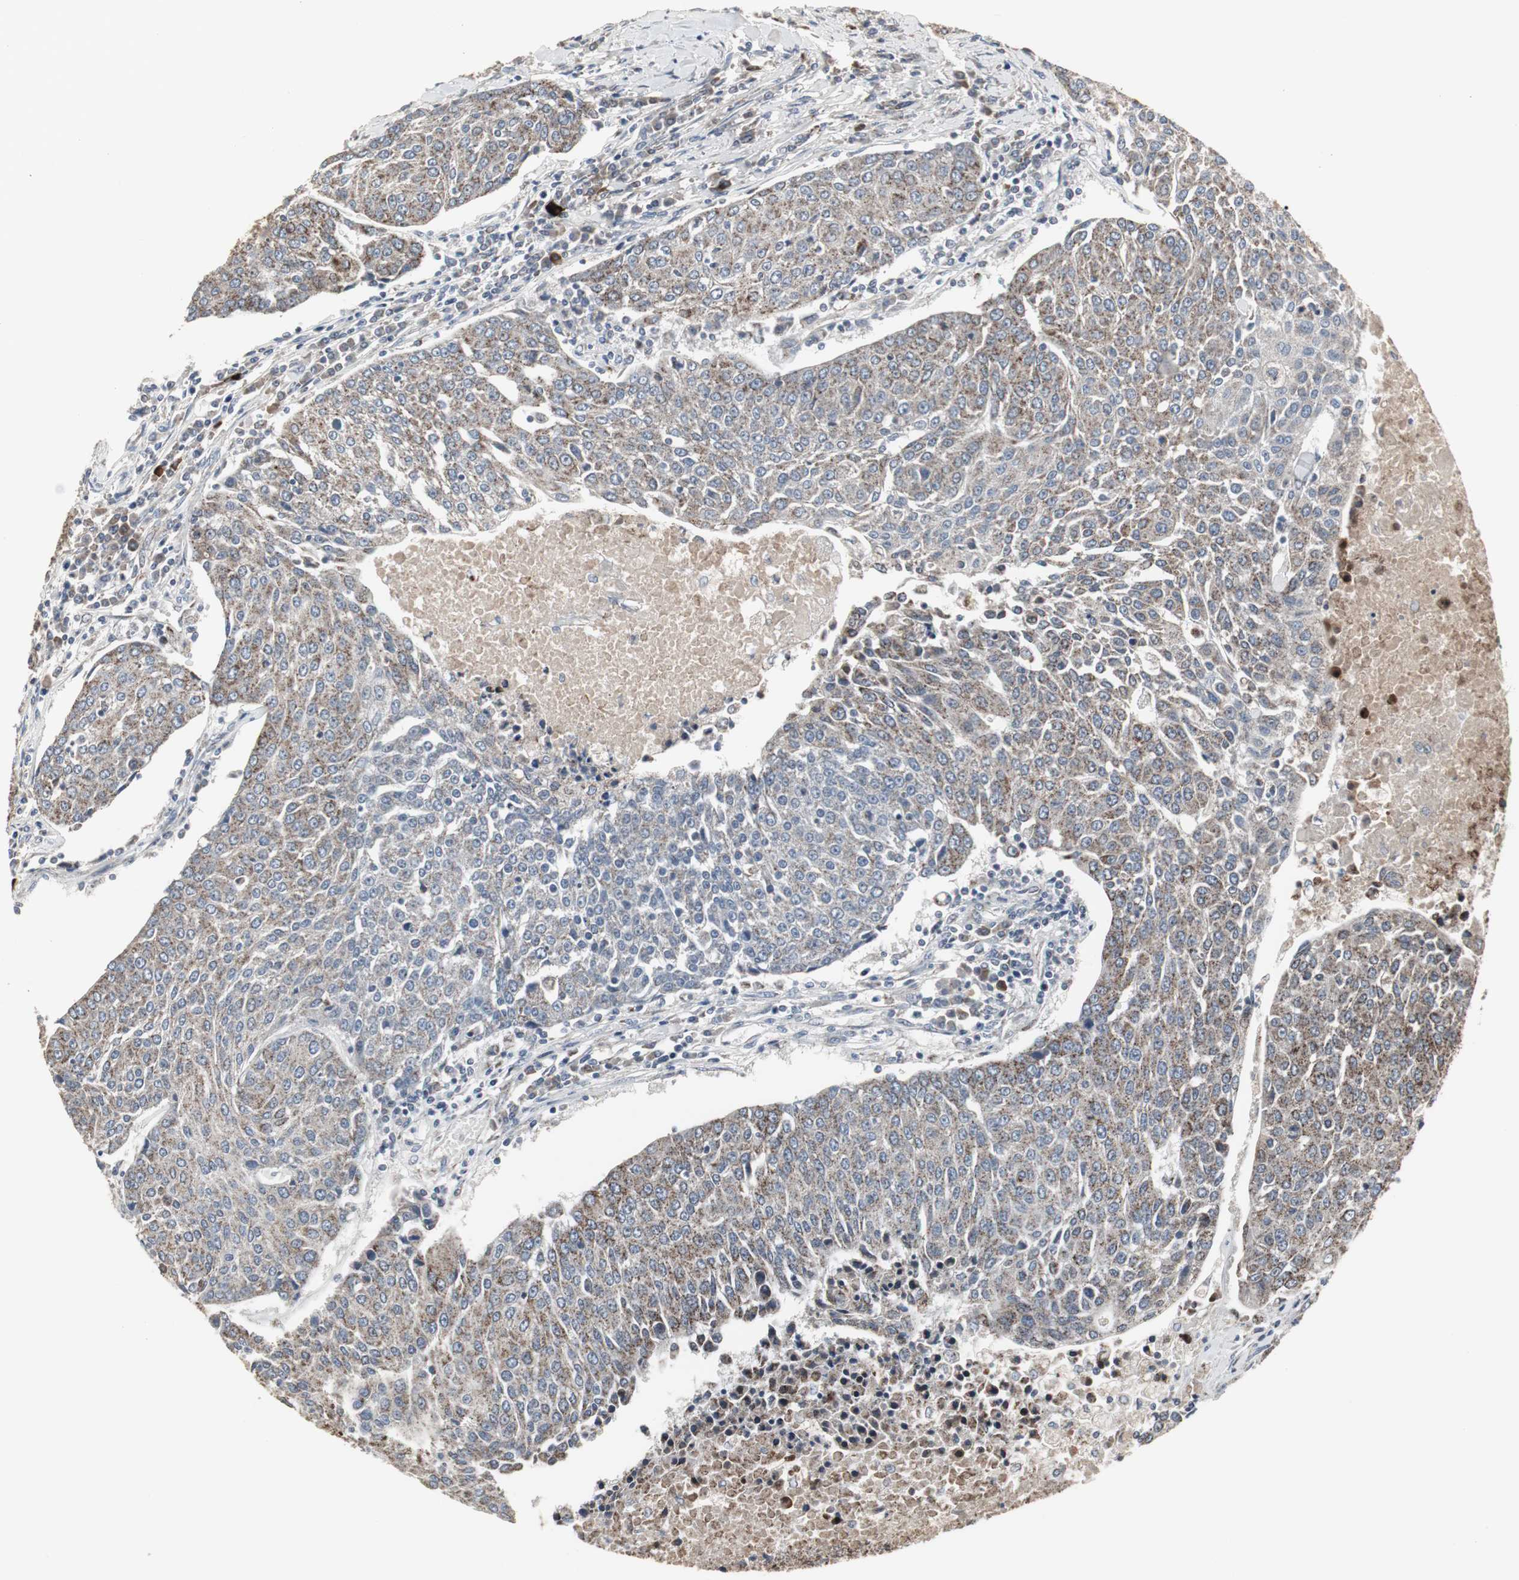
{"staining": {"intensity": "weak", "quantity": ">75%", "location": "cytoplasmic/membranous"}, "tissue": "urothelial cancer", "cell_type": "Tumor cells", "image_type": "cancer", "snomed": [{"axis": "morphology", "description": "Urothelial carcinoma, High grade"}, {"axis": "topography", "description": "Urinary bladder"}], "caption": "A brown stain labels weak cytoplasmic/membranous staining of a protein in human urothelial cancer tumor cells.", "gene": "ACAA1", "patient": {"sex": "female", "age": 85}}